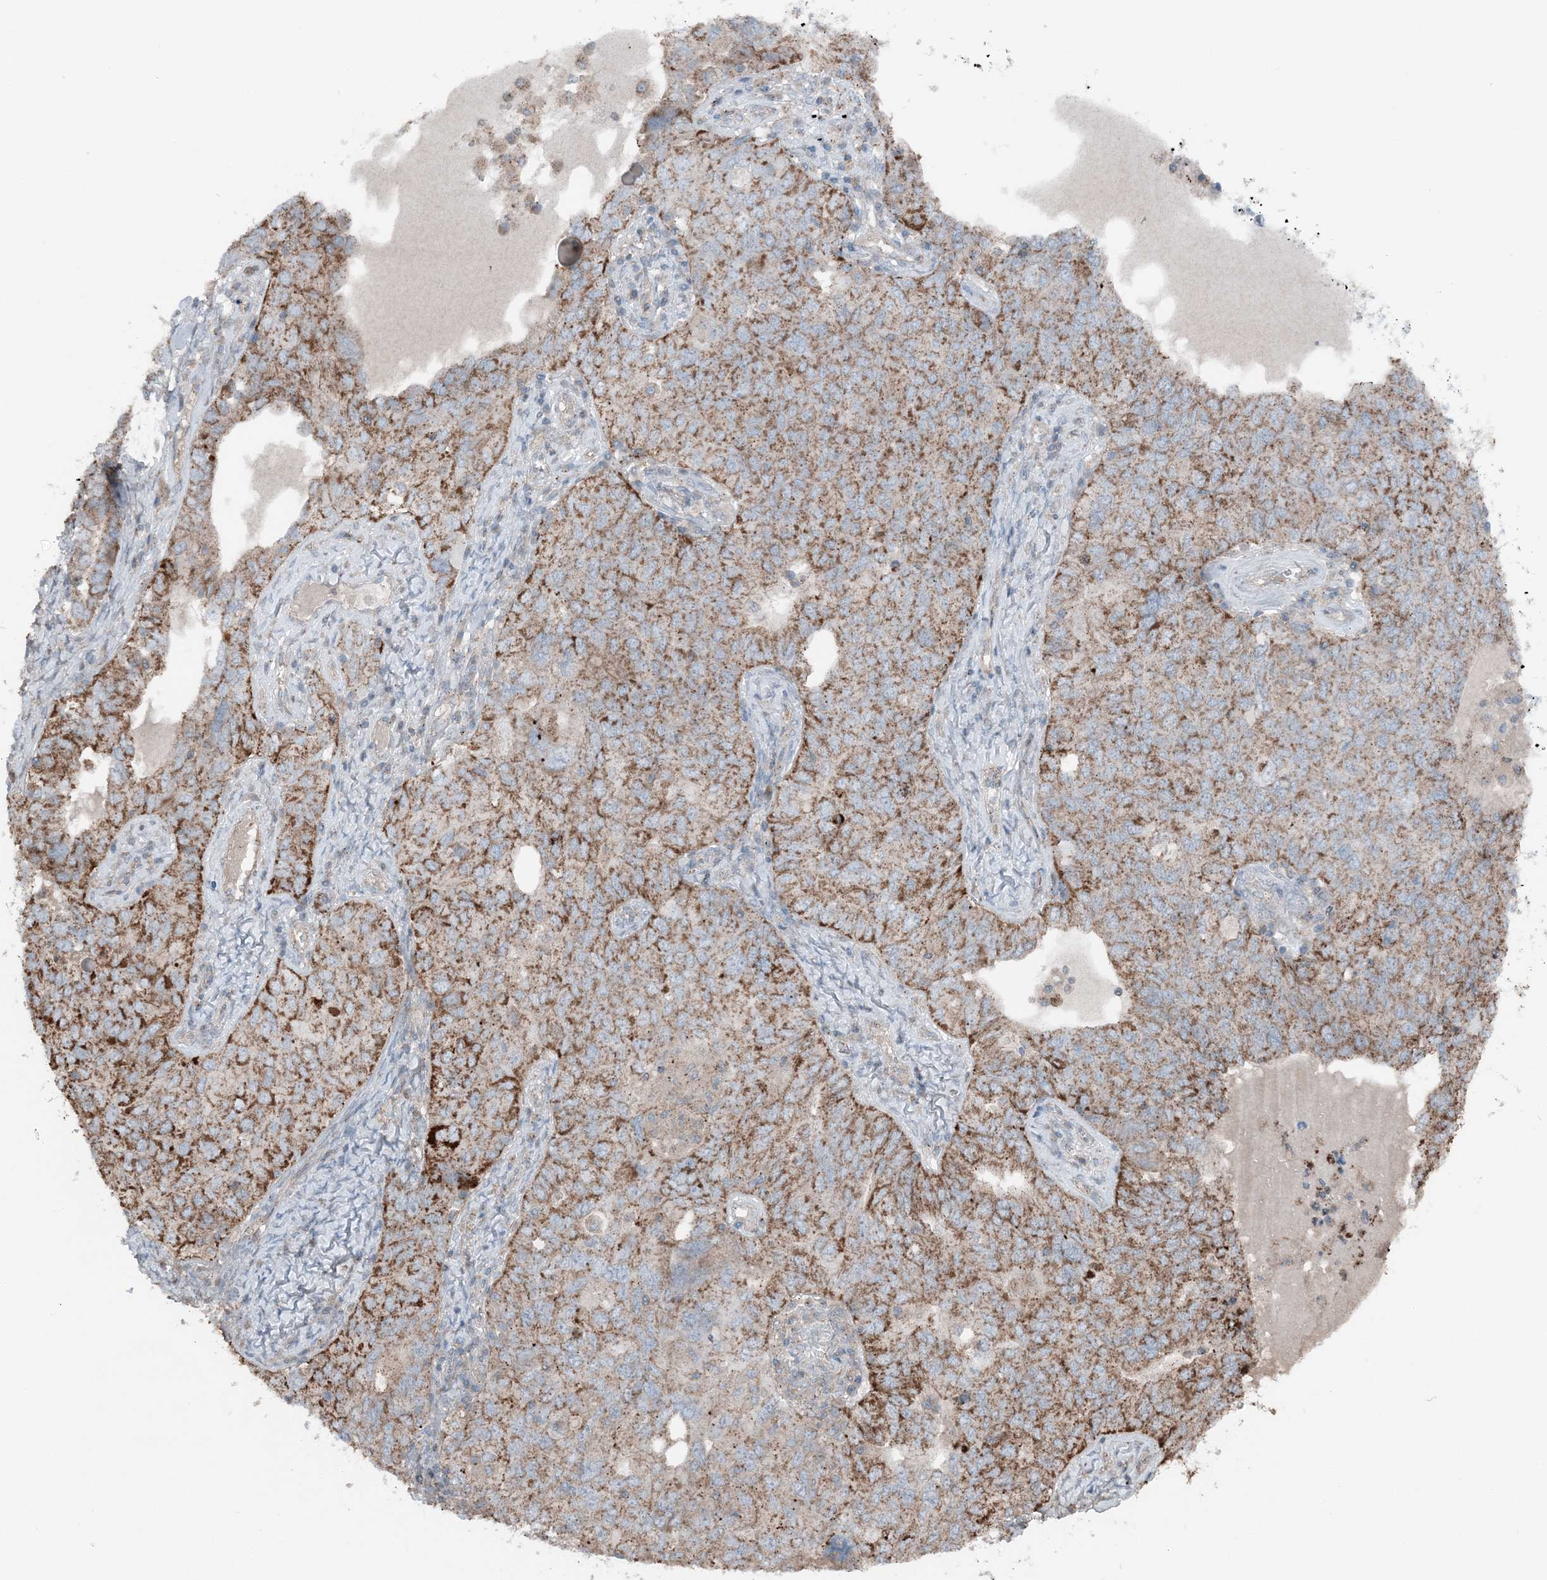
{"staining": {"intensity": "moderate", "quantity": ">75%", "location": "cytoplasmic/membranous"}, "tissue": "ovarian cancer", "cell_type": "Tumor cells", "image_type": "cancer", "snomed": [{"axis": "morphology", "description": "Carcinoma, endometroid"}, {"axis": "topography", "description": "Ovary"}], "caption": "Immunohistochemical staining of ovarian endometroid carcinoma shows medium levels of moderate cytoplasmic/membranous protein positivity in approximately >75% of tumor cells.", "gene": "KY", "patient": {"sex": "female", "age": 62}}